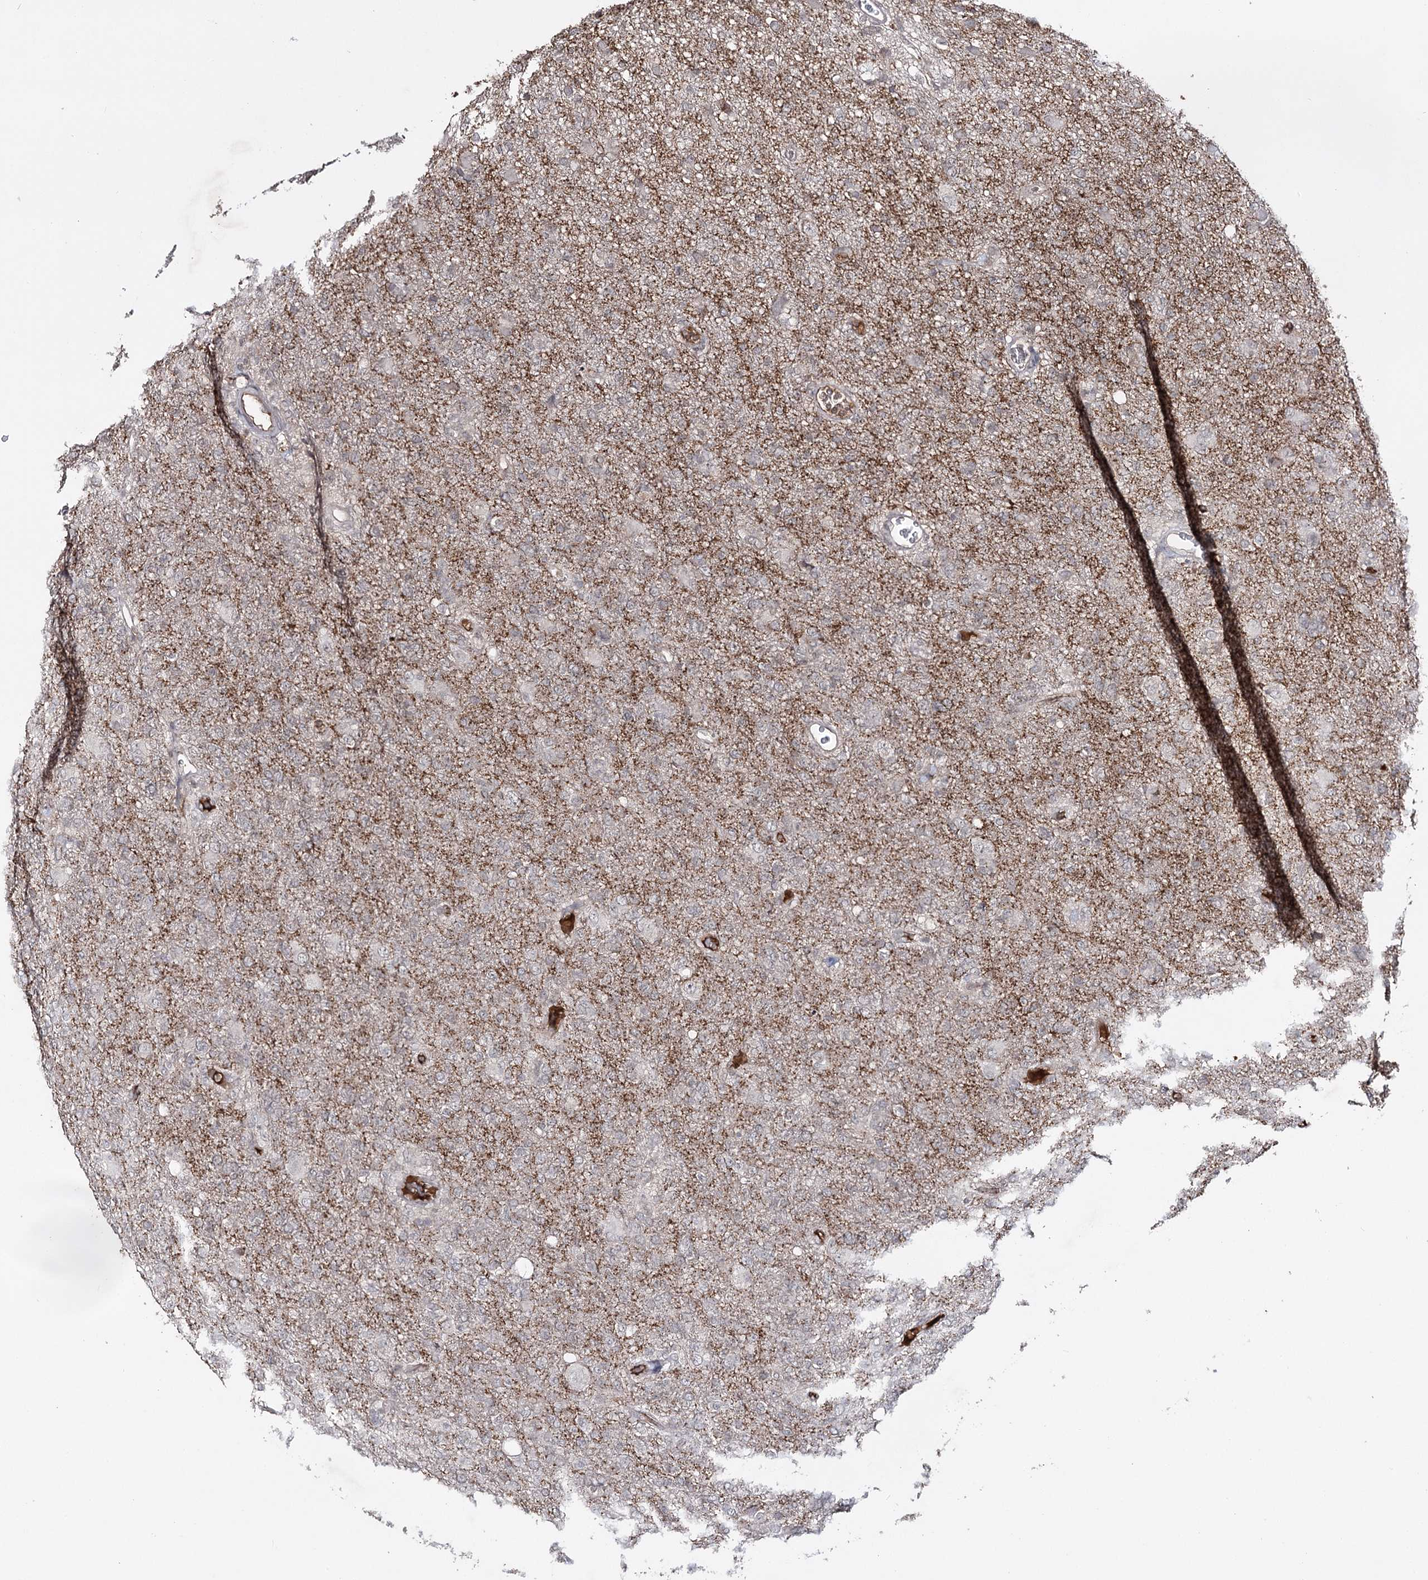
{"staining": {"intensity": "weak", "quantity": "25%-75%", "location": "cytoplasmic/membranous"}, "tissue": "glioma", "cell_type": "Tumor cells", "image_type": "cancer", "snomed": [{"axis": "morphology", "description": "Glioma, malignant, High grade"}, {"axis": "topography", "description": "Brain"}], "caption": "The micrograph demonstrates staining of glioma, revealing weak cytoplasmic/membranous protein staining (brown color) within tumor cells. (brown staining indicates protein expression, while blue staining denotes nuclei).", "gene": "SYNGR3", "patient": {"sex": "female", "age": 57}}